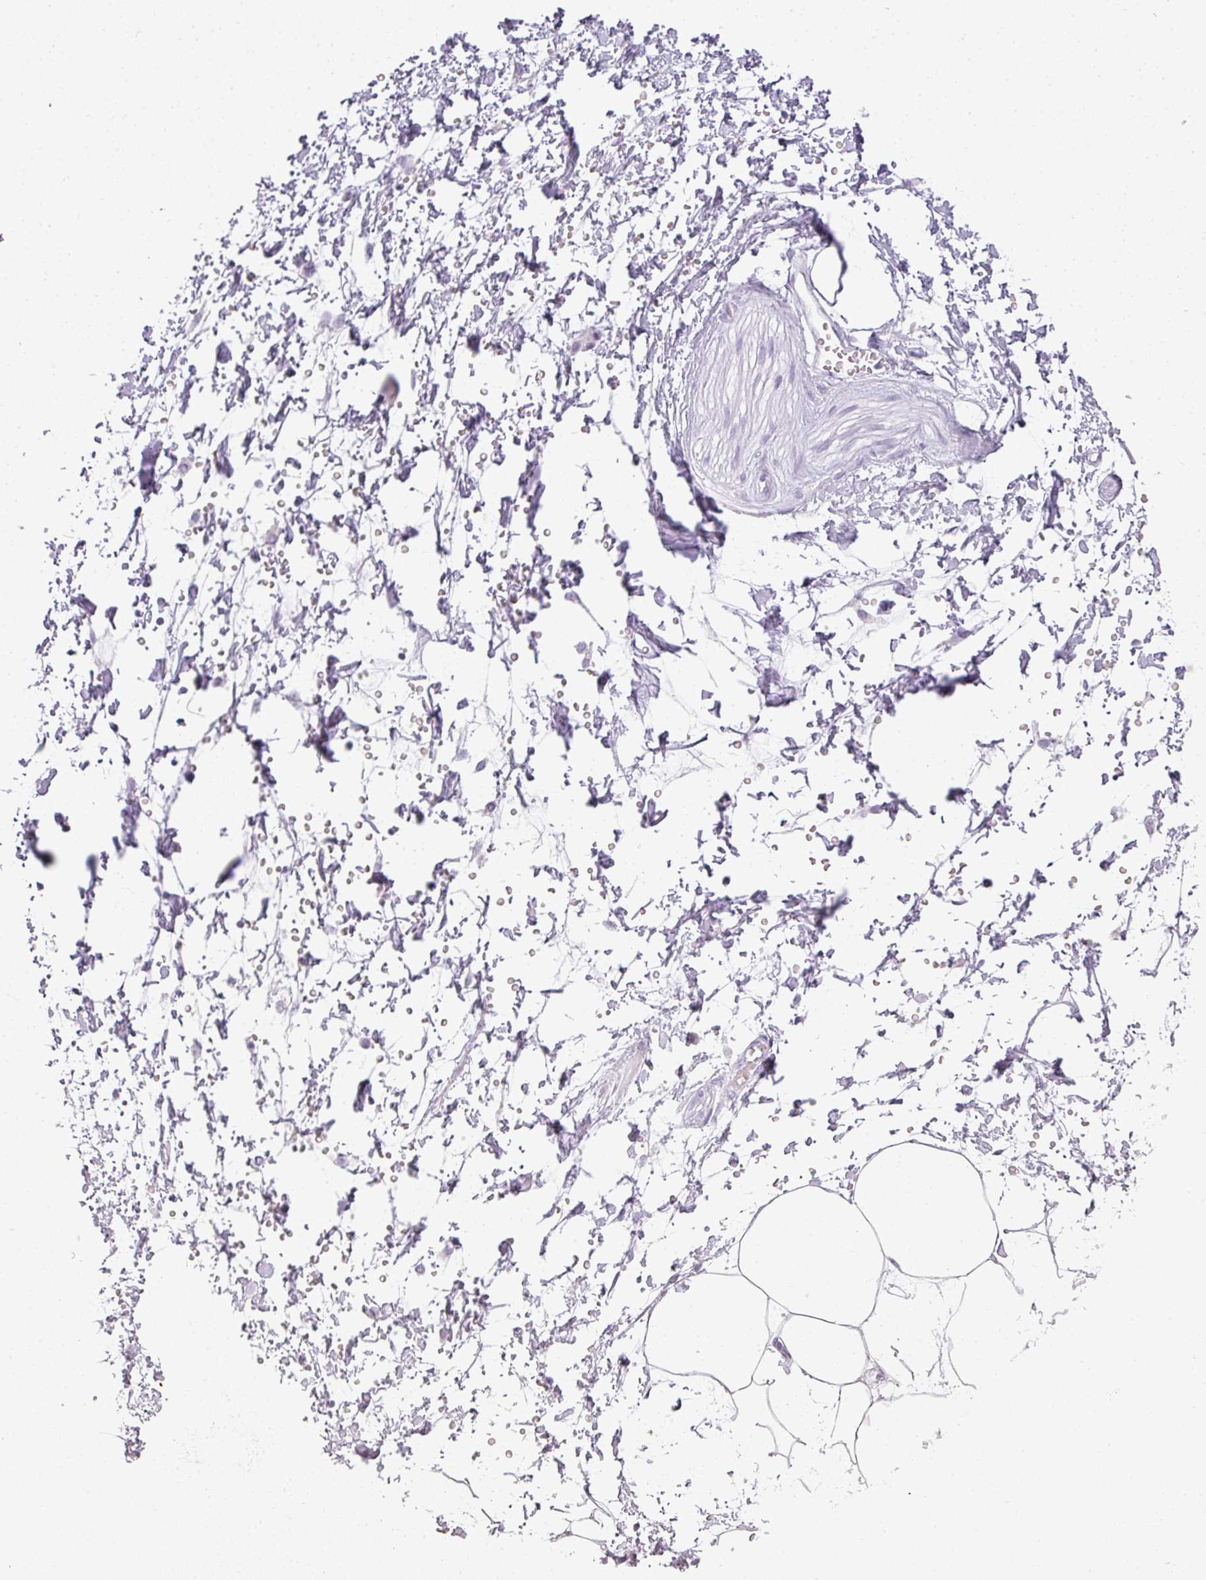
{"staining": {"intensity": "negative", "quantity": "none", "location": "none"}, "tissue": "adipose tissue", "cell_type": "Adipocytes", "image_type": "normal", "snomed": [{"axis": "morphology", "description": "Normal tissue, NOS"}, {"axis": "topography", "description": "Prostate"}, {"axis": "topography", "description": "Peripheral nerve tissue"}], "caption": "The micrograph demonstrates no staining of adipocytes in normal adipose tissue.", "gene": "RBMY1A1", "patient": {"sex": "male", "age": 55}}